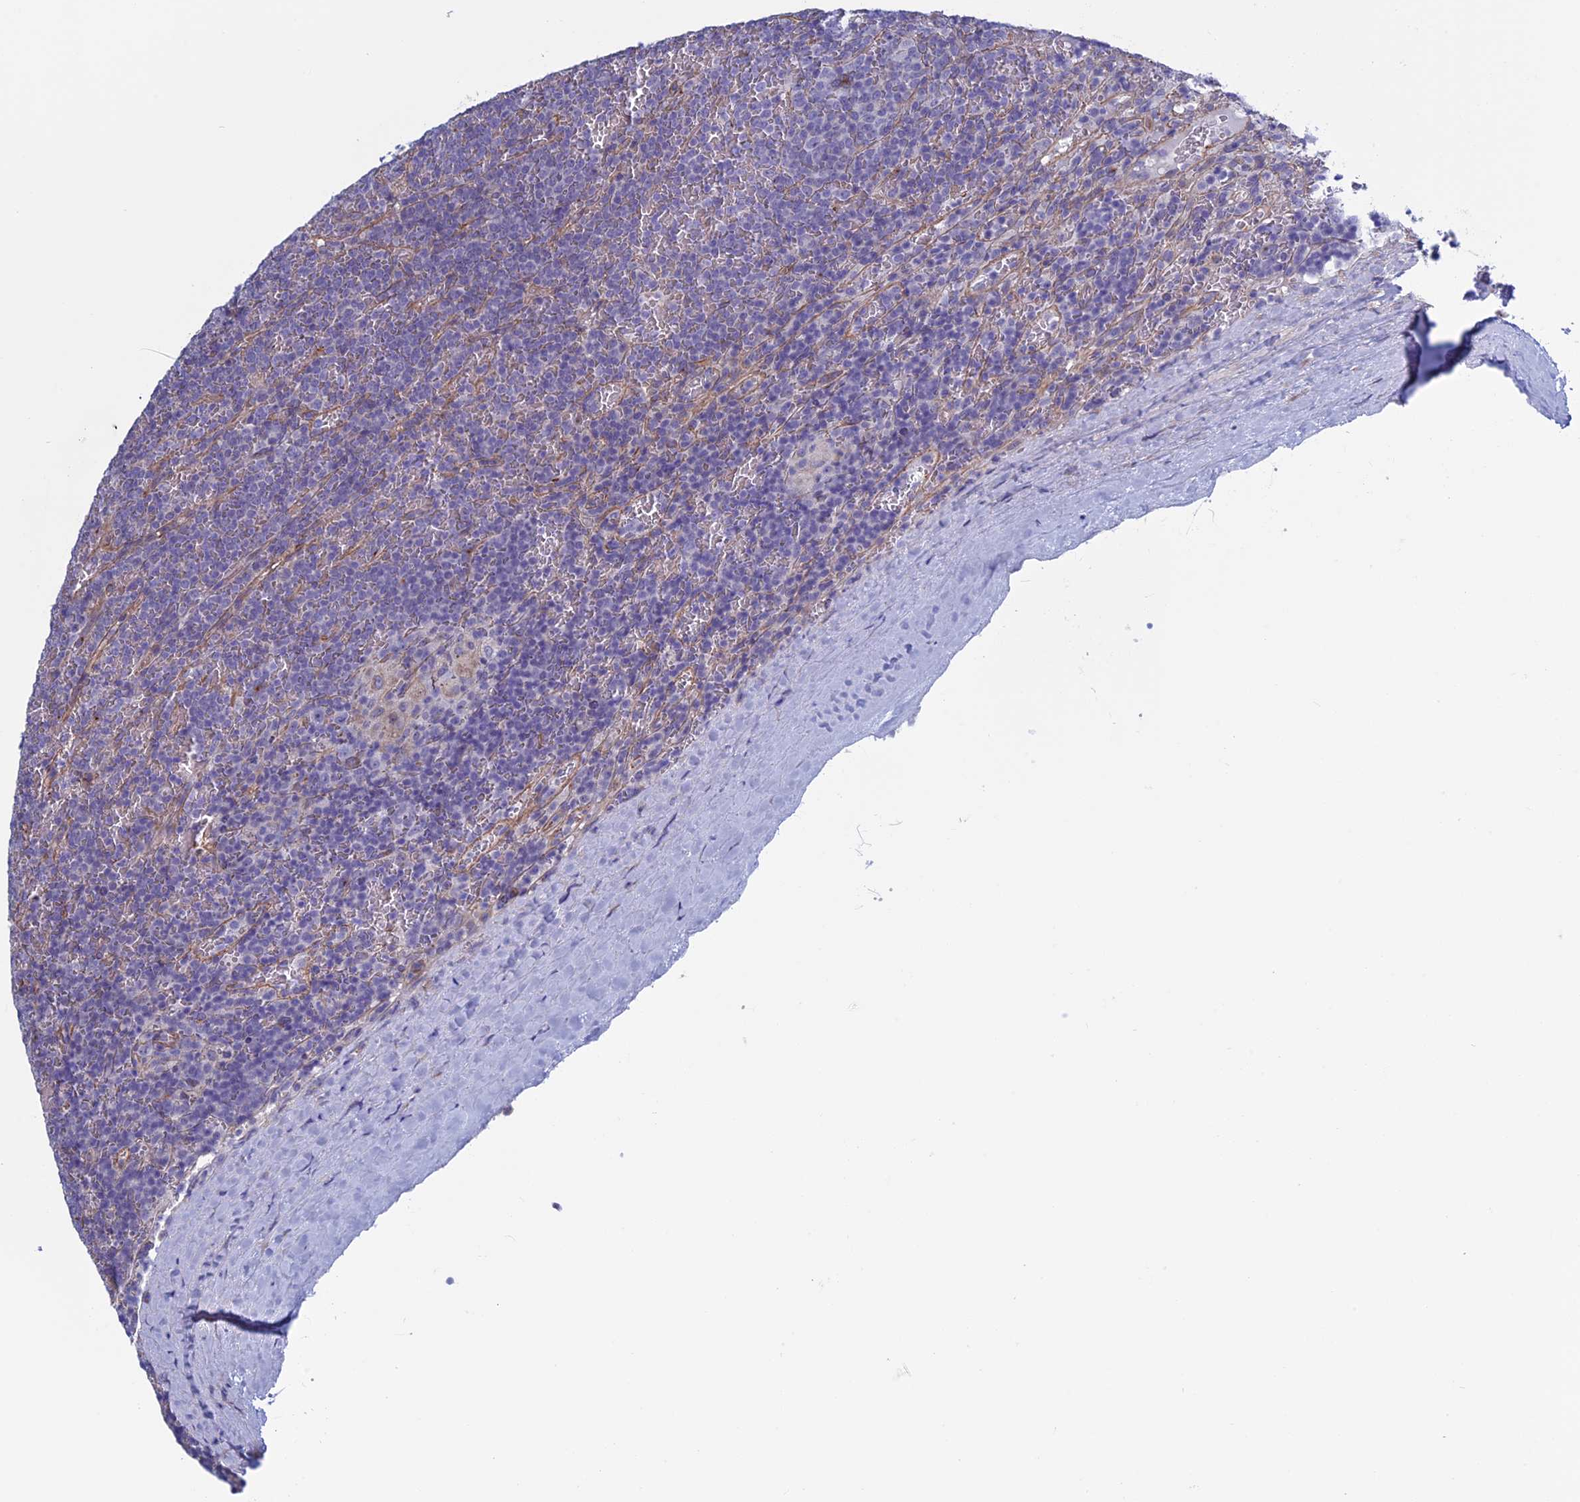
{"staining": {"intensity": "negative", "quantity": "none", "location": "none"}, "tissue": "lymphoma", "cell_type": "Tumor cells", "image_type": "cancer", "snomed": [{"axis": "morphology", "description": "Malignant lymphoma, non-Hodgkin's type, Low grade"}, {"axis": "topography", "description": "Spleen"}], "caption": "This is an IHC photomicrograph of lymphoma. There is no positivity in tumor cells.", "gene": "BCL2L10", "patient": {"sex": "female", "age": 19}}